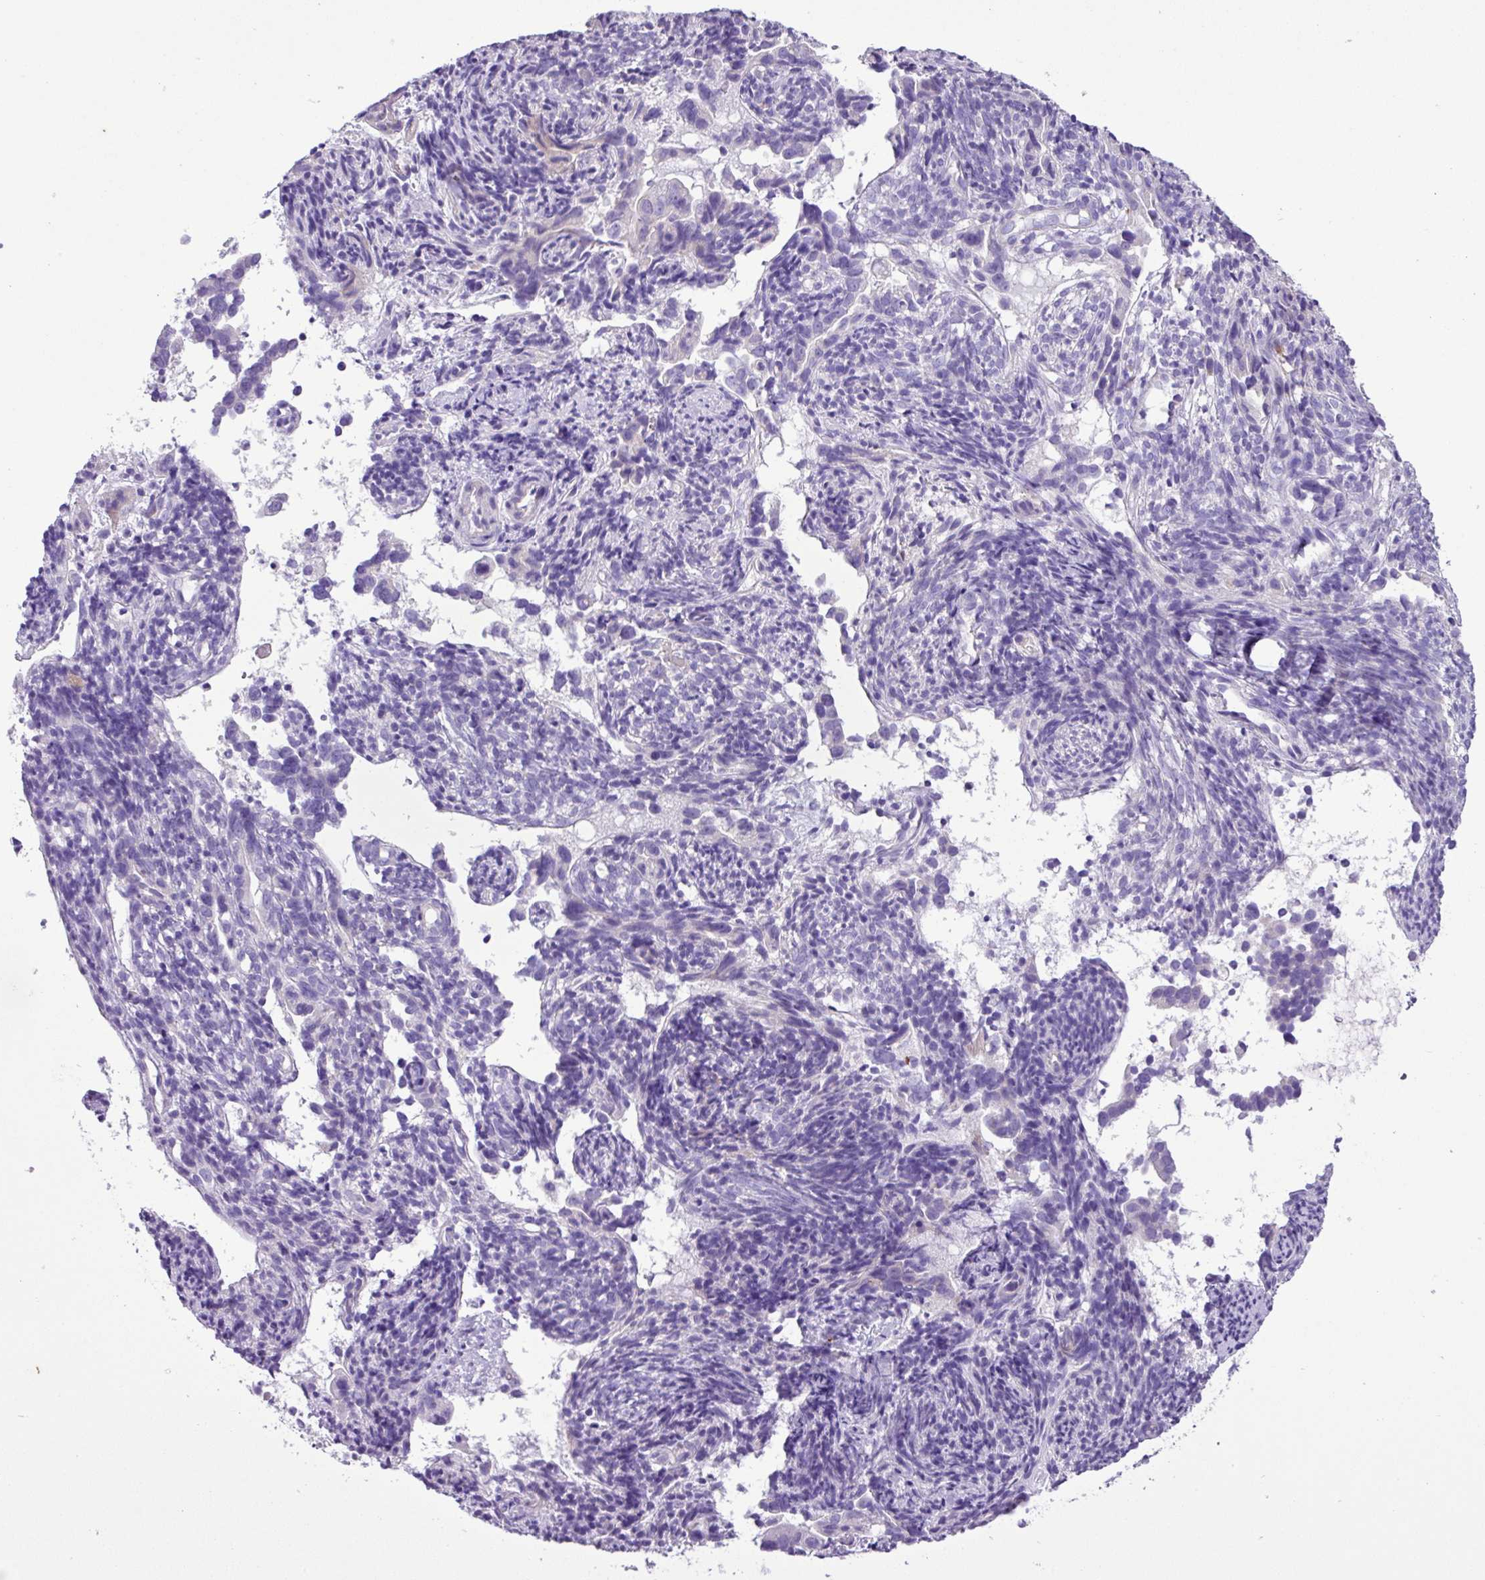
{"staining": {"intensity": "negative", "quantity": "none", "location": "none"}, "tissue": "endometrial cancer", "cell_type": "Tumor cells", "image_type": "cancer", "snomed": [{"axis": "morphology", "description": "Adenocarcinoma, NOS"}, {"axis": "topography", "description": "Endometrium"}], "caption": "This is an immunohistochemistry image of endometrial adenocarcinoma. There is no staining in tumor cells.", "gene": "ZNF334", "patient": {"sex": "female", "age": 57}}